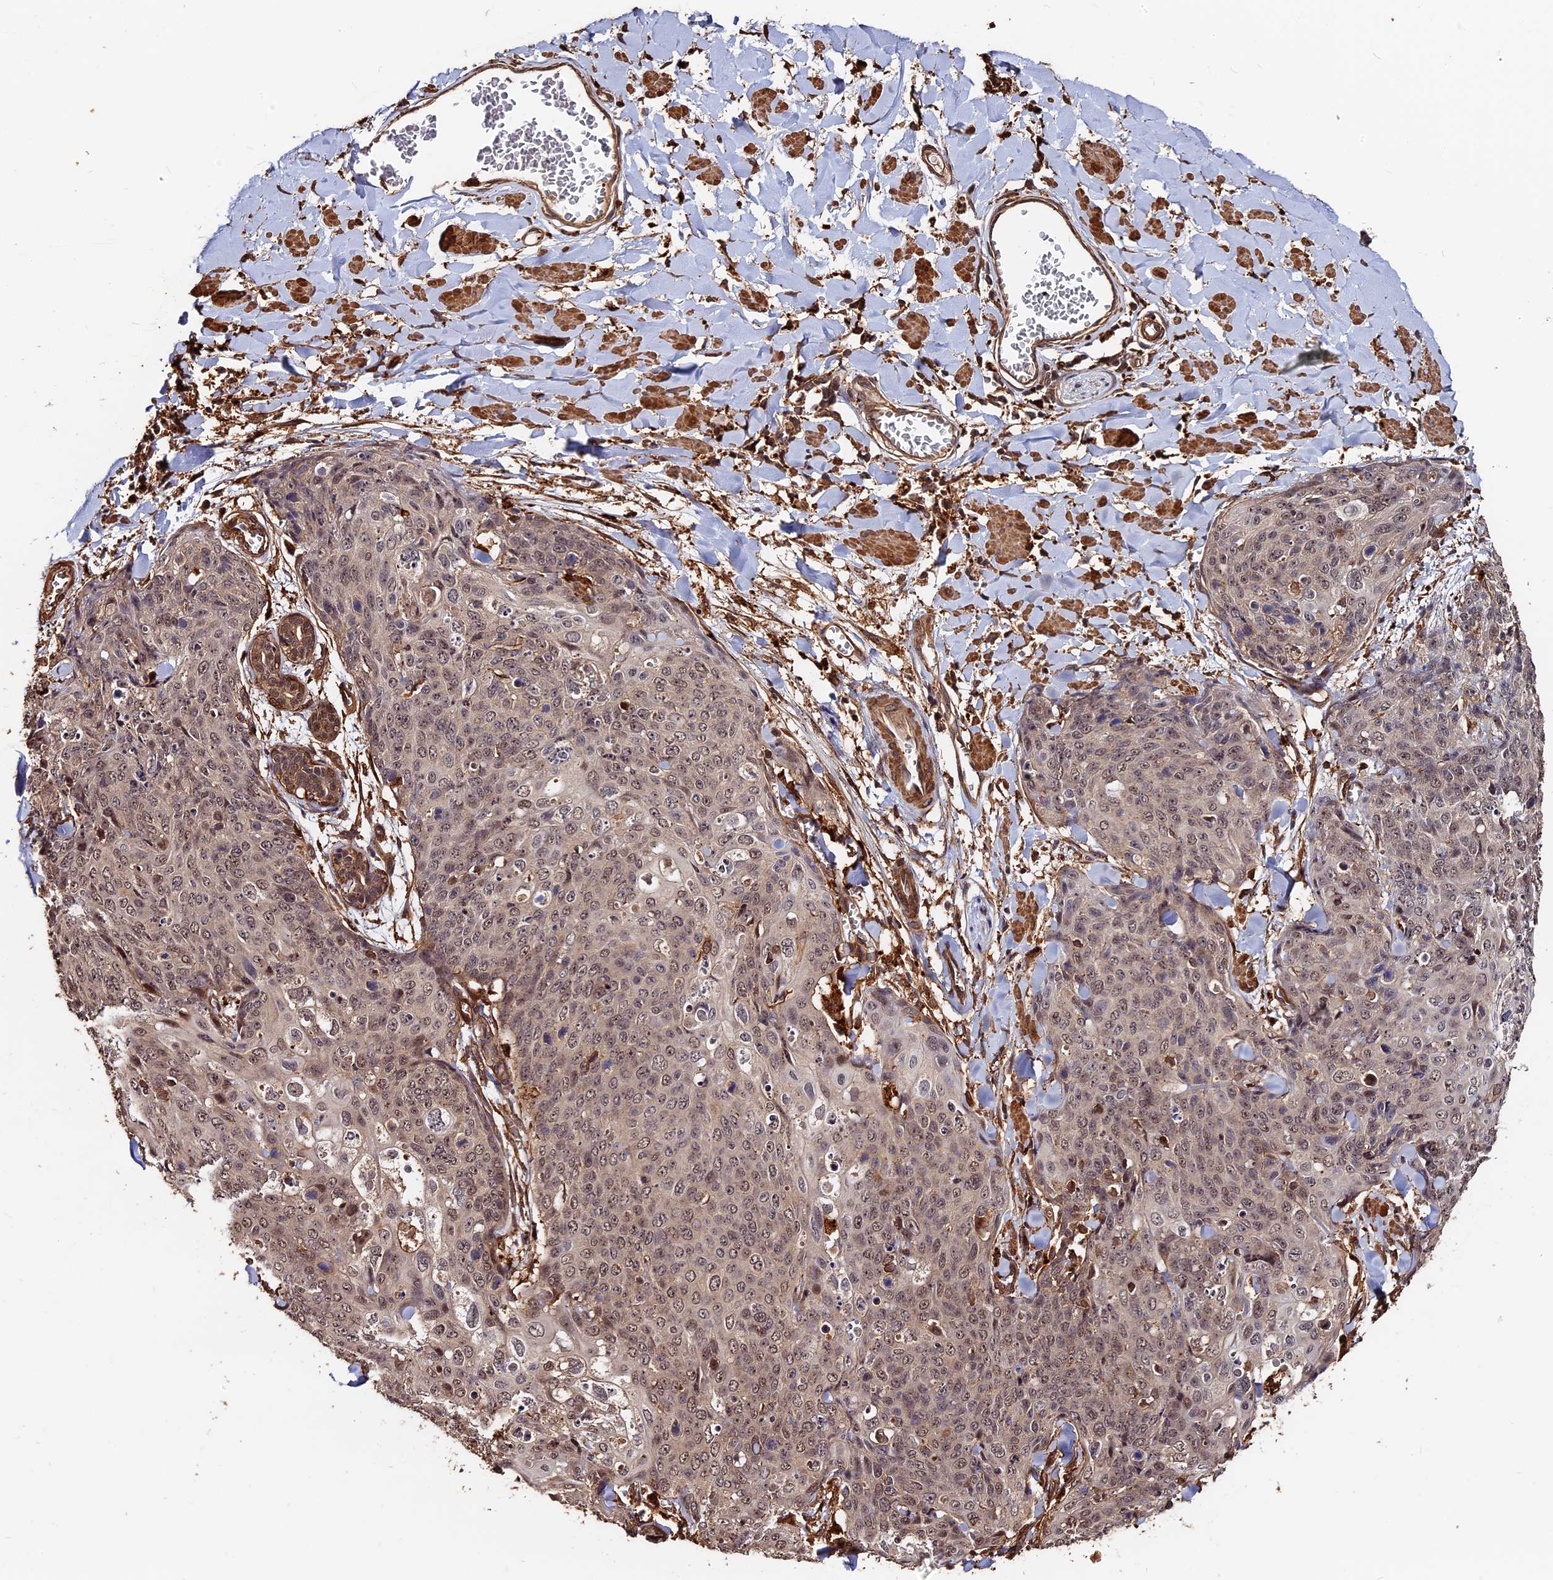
{"staining": {"intensity": "weak", "quantity": "25%-75%", "location": "cytoplasmic/membranous,nuclear"}, "tissue": "skin cancer", "cell_type": "Tumor cells", "image_type": "cancer", "snomed": [{"axis": "morphology", "description": "Squamous cell carcinoma, NOS"}, {"axis": "topography", "description": "Skin"}, {"axis": "topography", "description": "Vulva"}], "caption": "Skin cancer (squamous cell carcinoma) stained for a protein shows weak cytoplasmic/membranous and nuclear positivity in tumor cells.", "gene": "MMP15", "patient": {"sex": "female", "age": 85}}